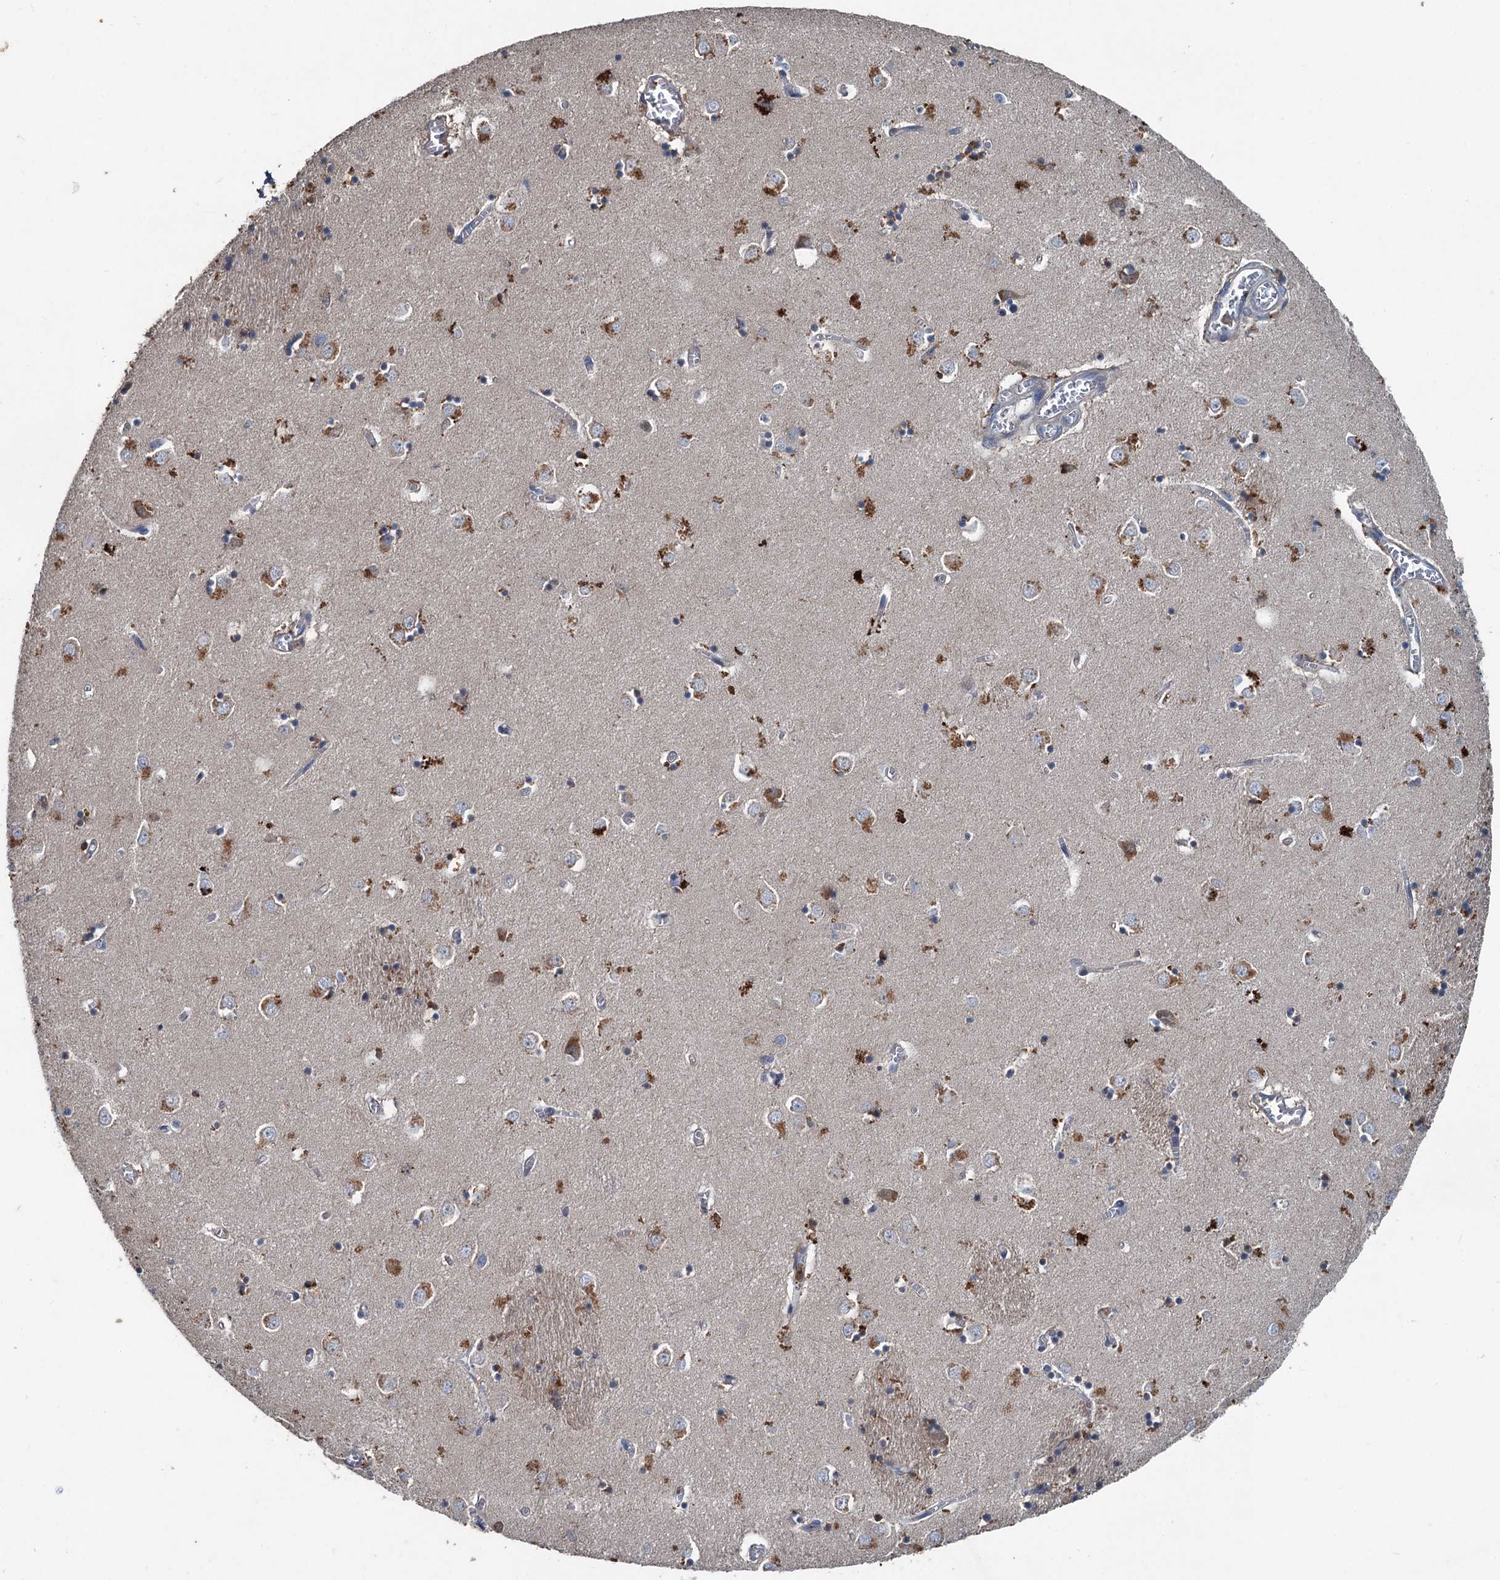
{"staining": {"intensity": "moderate", "quantity": "<25%", "location": "cytoplasmic/membranous"}, "tissue": "caudate", "cell_type": "Glial cells", "image_type": "normal", "snomed": [{"axis": "morphology", "description": "Normal tissue, NOS"}, {"axis": "topography", "description": "Lateral ventricle wall"}], "caption": "An immunohistochemistry (IHC) image of benign tissue is shown. Protein staining in brown labels moderate cytoplasmic/membranous positivity in caudate within glial cells.", "gene": "TAPBPL", "patient": {"sex": "male", "age": 70}}